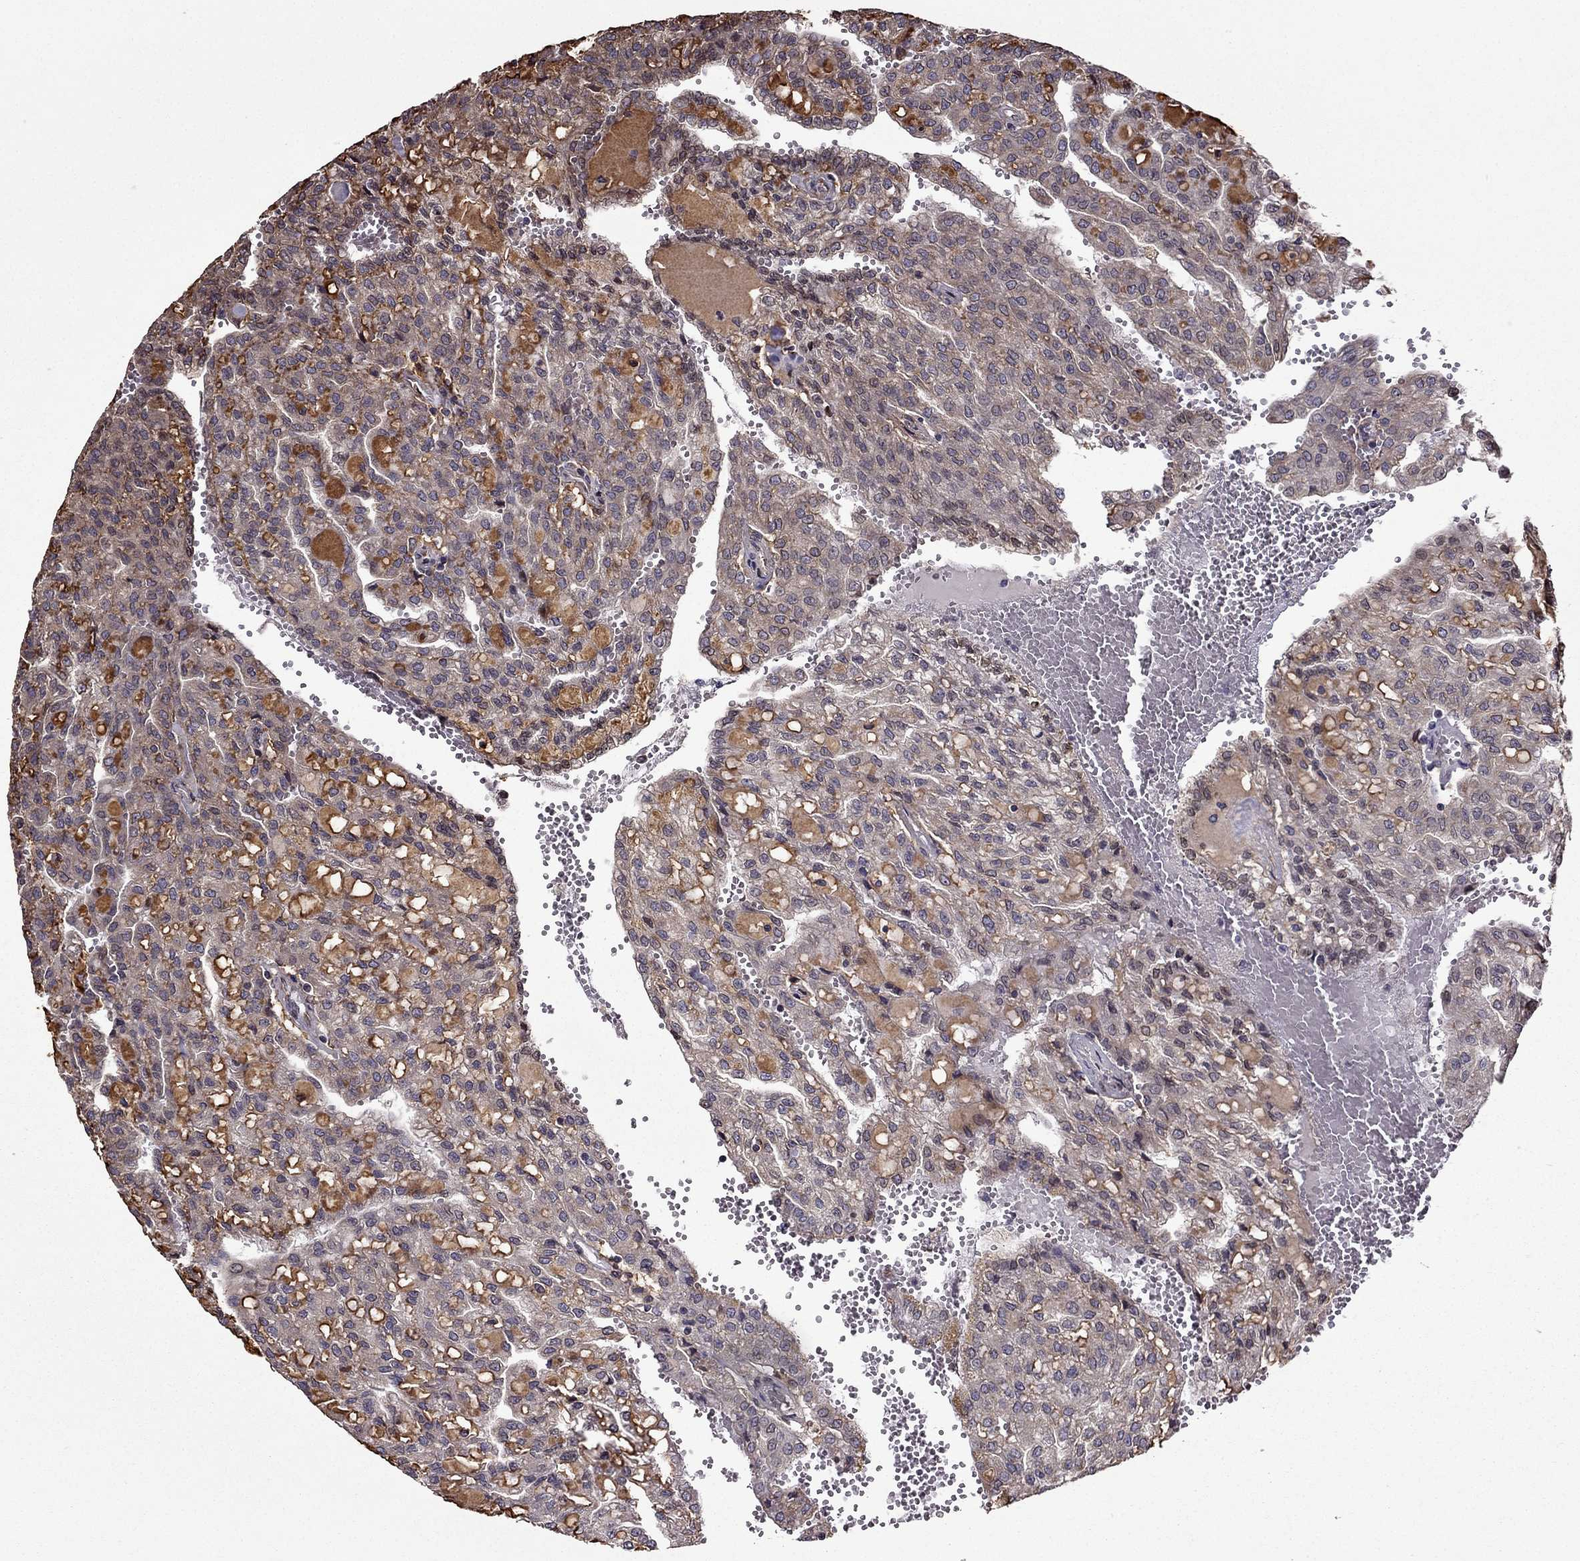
{"staining": {"intensity": "weak", "quantity": ">75%", "location": "cytoplasmic/membranous"}, "tissue": "renal cancer", "cell_type": "Tumor cells", "image_type": "cancer", "snomed": [{"axis": "morphology", "description": "Adenocarcinoma, NOS"}, {"axis": "topography", "description": "Kidney"}], "caption": "About >75% of tumor cells in adenocarcinoma (renal) show weak cytoplasmic/membranous protein positivity as visualized by brown immunohistochemical staining.", "gene": "IKBIP", "patient": {"sex": "male", "age": 63}}